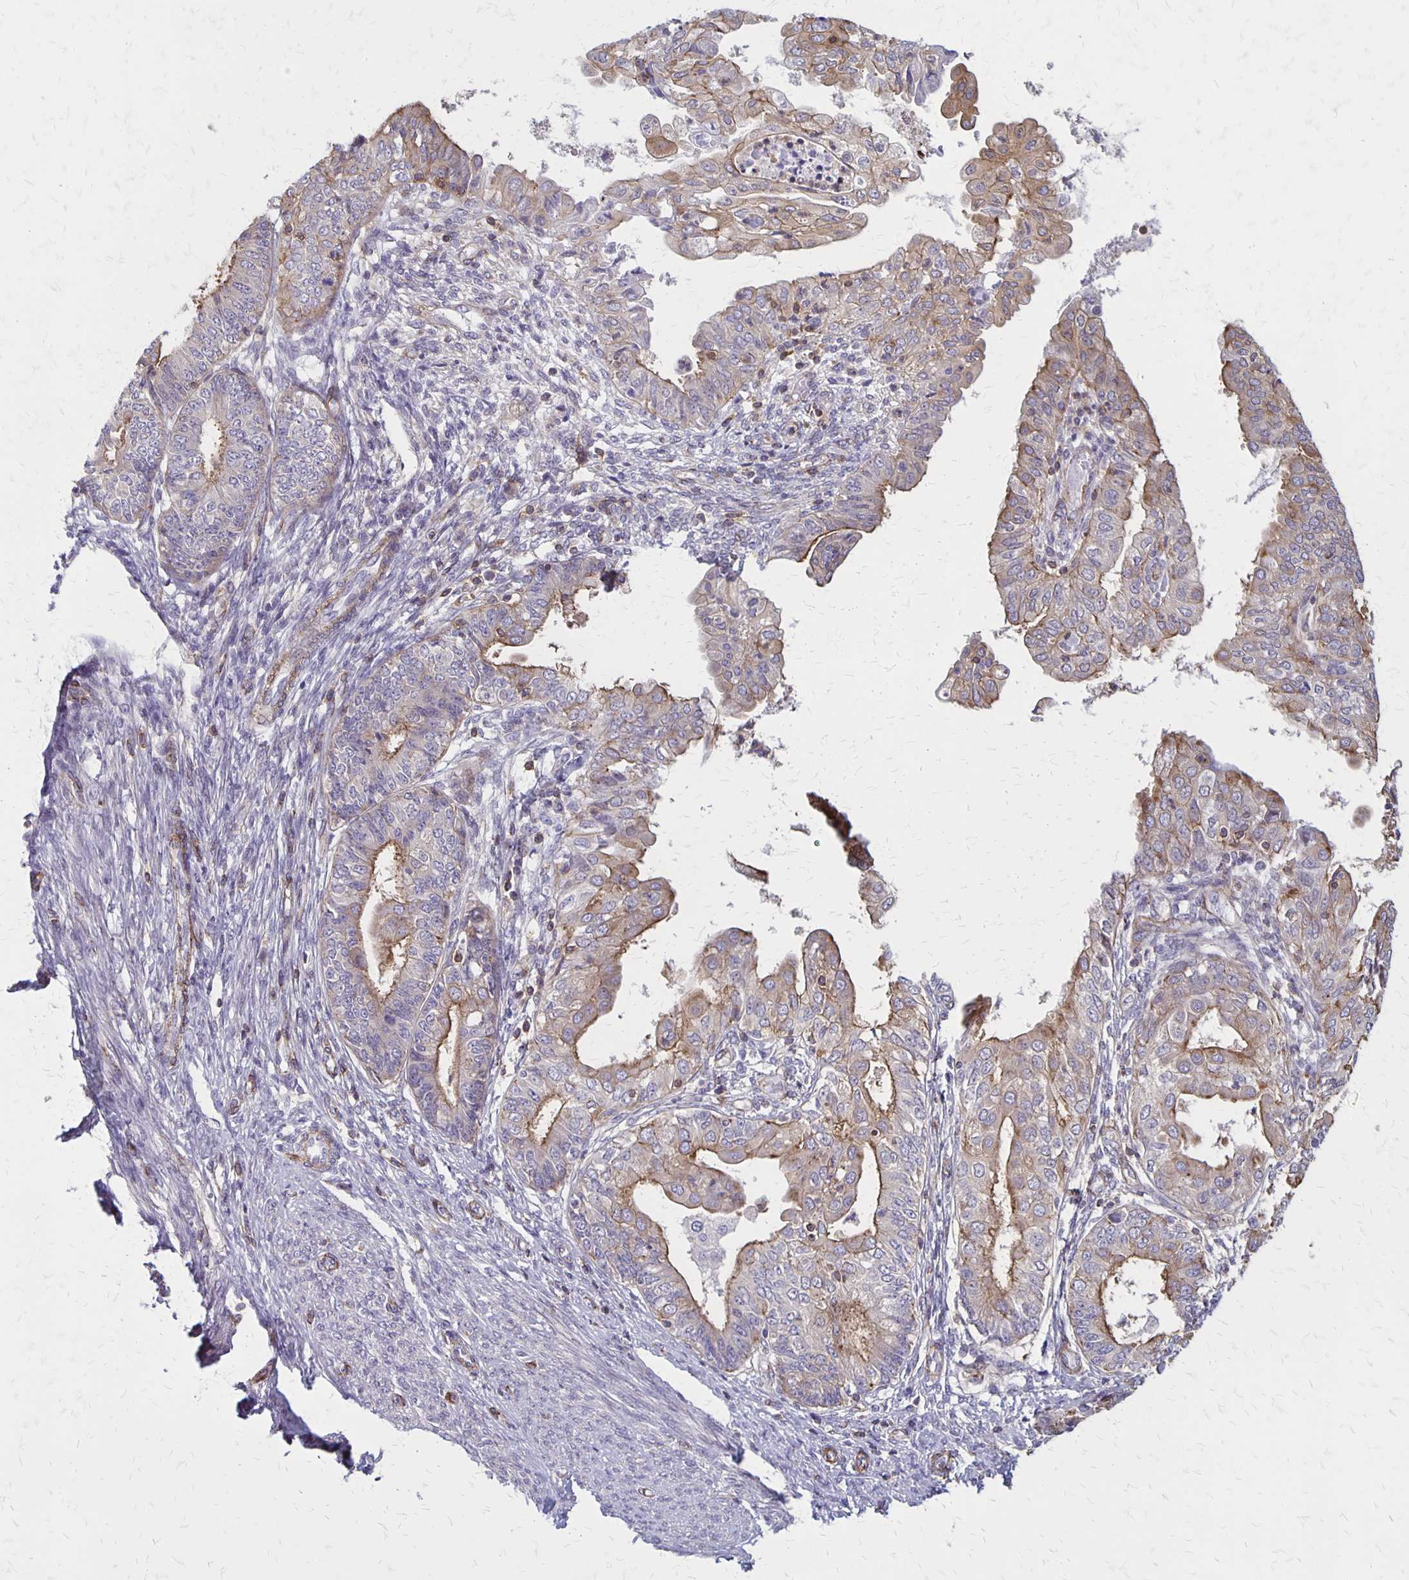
{"staining": {"intensity": "moderate", "quantity": "25%-75%", "location": "cytoplasmic/membranous"}, "tissue": "endometrial cancer", "cell_type": "Tumor cells", "image_type": "cancer", "snomed": [{"axis": "morphology", "description": "Adenocarcinoma, NOS"}, {"axis": "topography", "description": "Endometrium"}], "caption": "Approximately 25%-75% of tumor cells in human endometrial adenocarcinoma show moderate cytoplasmic/membranous protein positivity as visualized by brown immunohistochemical staining.", "gene": "SEPTIN5", "patient": {"sex": "female", "age": 68}}